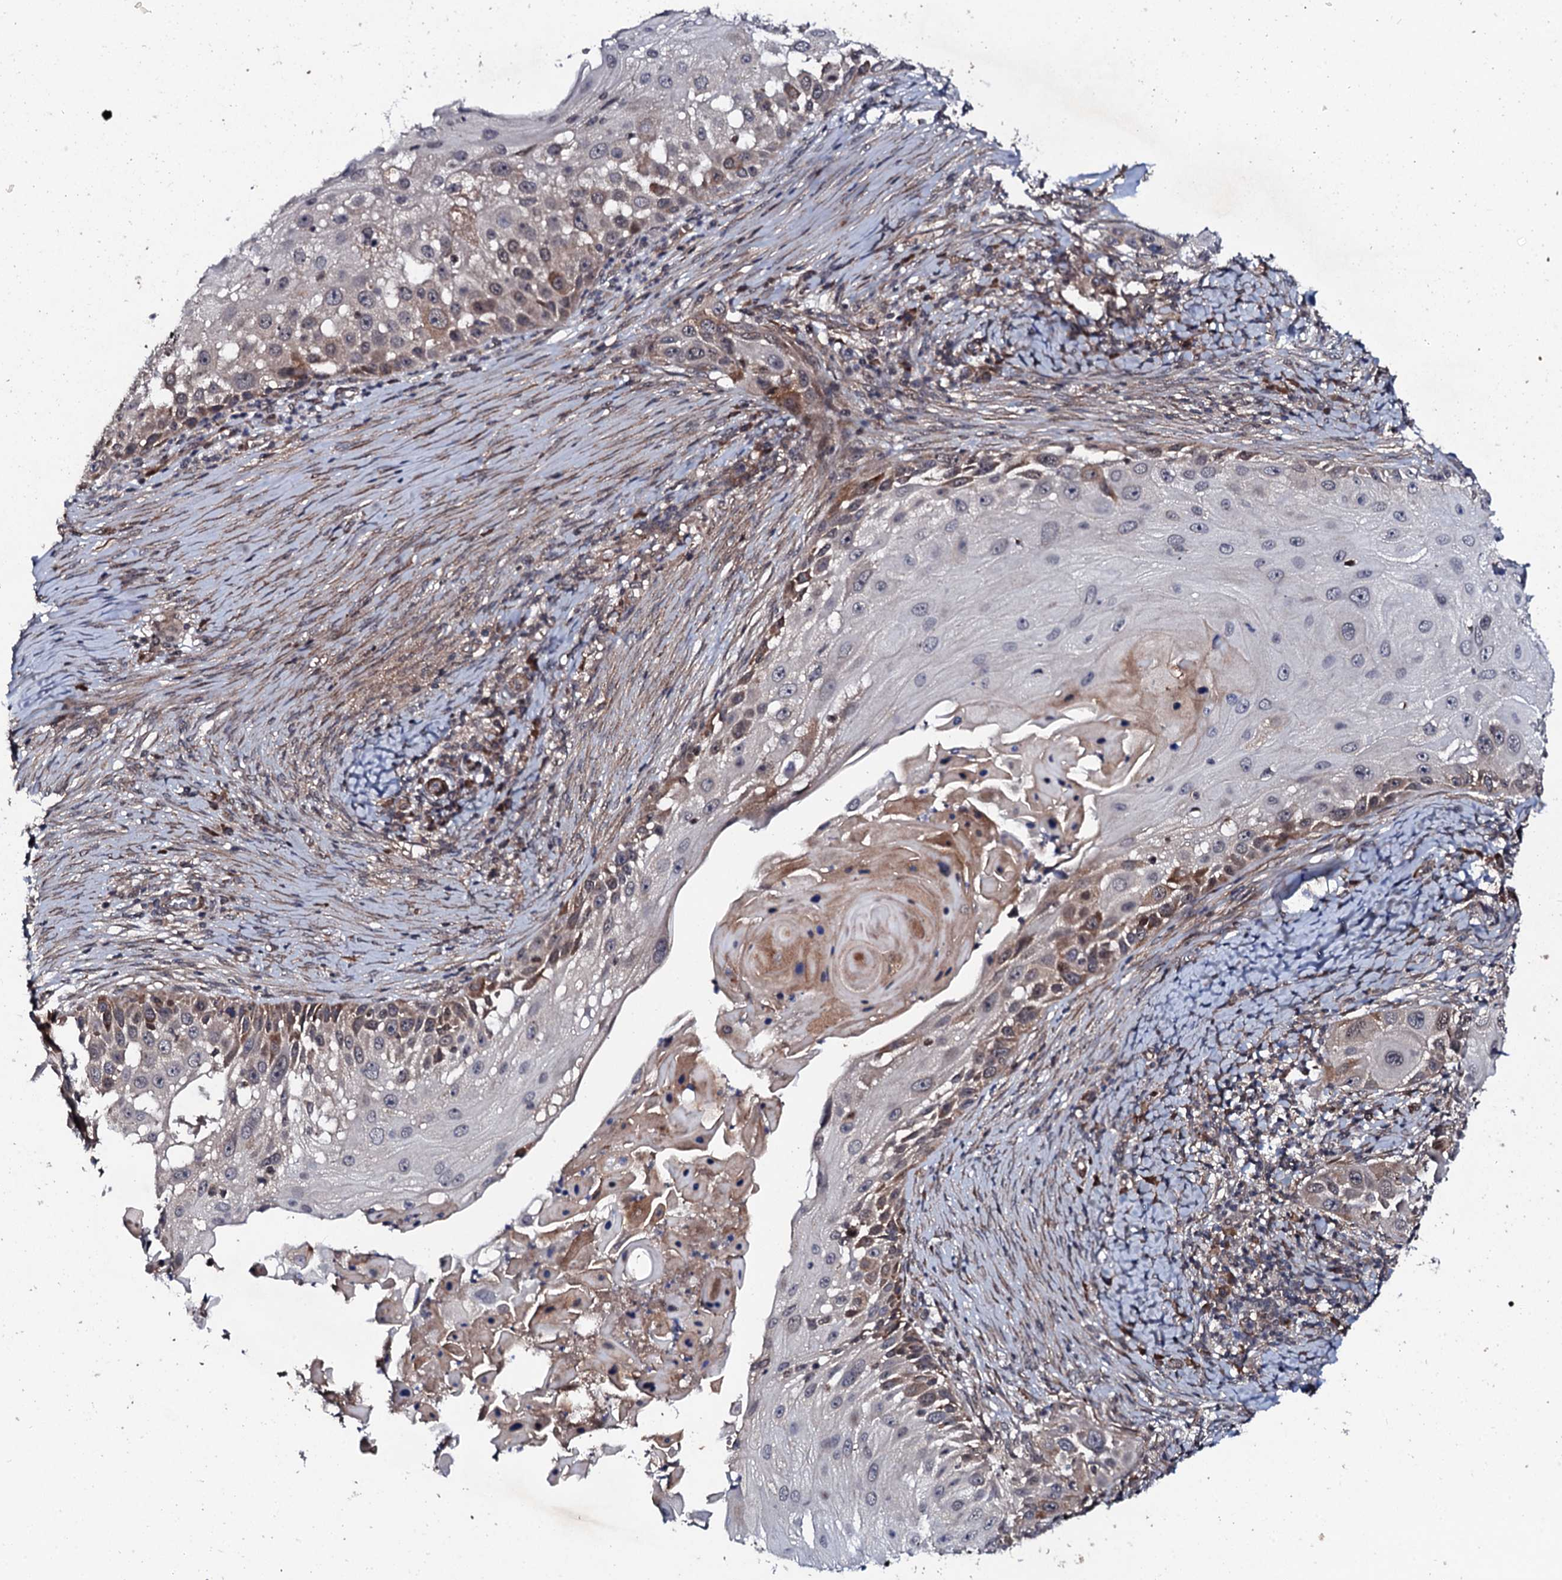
{"staining": {"intensity": "weak", "quantity": "25%-75%", "location": "cytoplasmic/membranous"}, "tissue": "skin cancer", "cell_type": "Tumor cells", "image_type": "cancer", "snomed": [{"axis": "morphology", "description": "Squamous cell carcinoma, NOS"}, {"axis": "topography", "description": "Skin"}], "caption": "Protein staining of squamous cell carcinoma (skin) tissue exhibits weak cytoplasmic/membranous expression in about 25%-75% of tumor cells.", "gene": "FAM111A", "patient": {"sex": "female", "age": 44}}